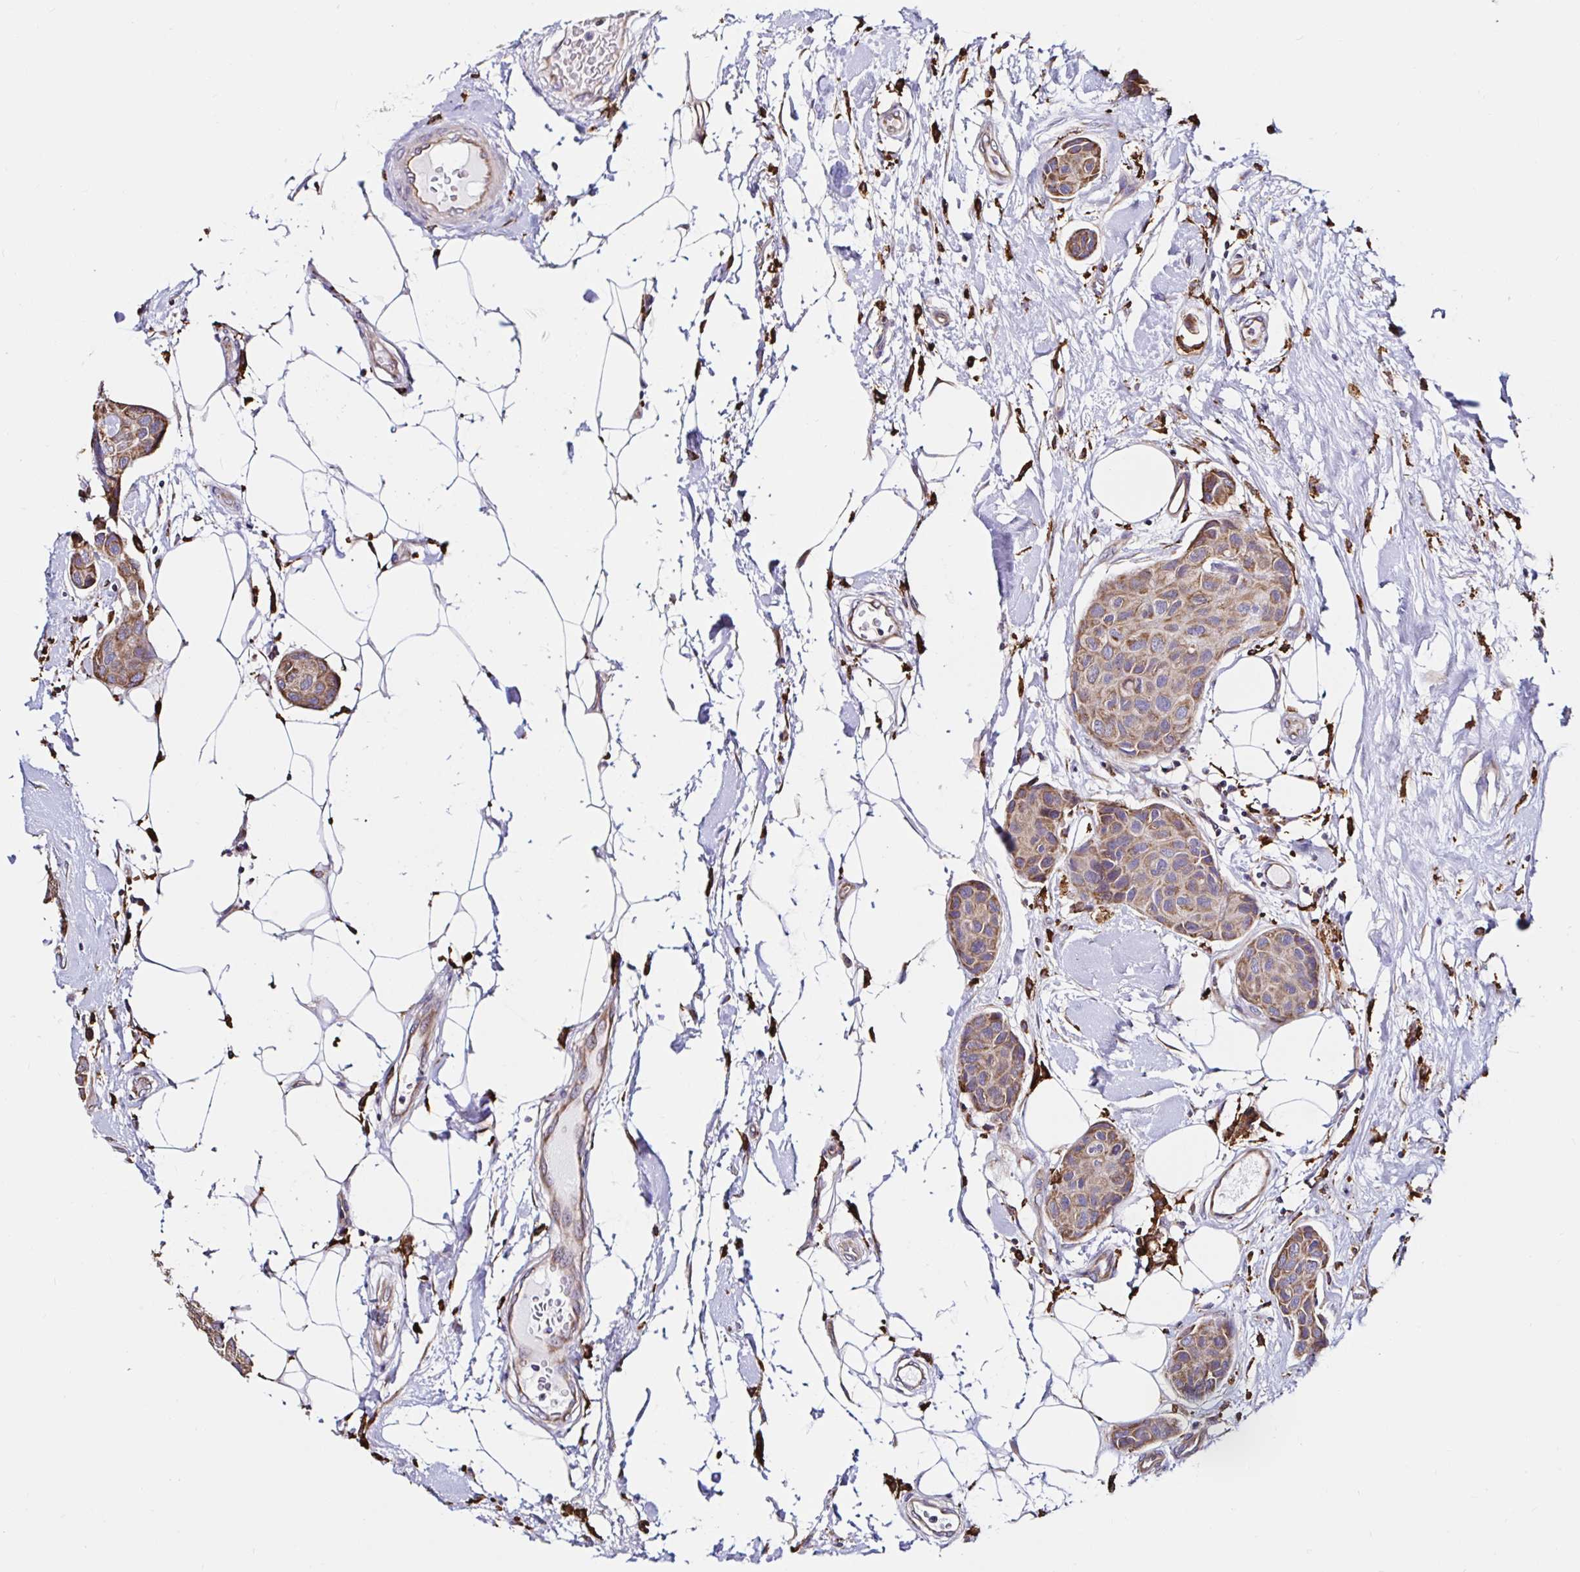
{"staining": {"intensity": "moderate", "quantity": ">75%", "location": "cytoplasmic/membranous"}, "tissue": "breast cancer", "cell_type": "Tumor cells", "image_type": "cancer", "snomed": [{"axis": "morphology", "description": "Duct carcinoma"}, {"axis": "topography", "description": "Breast"}, {"axis": "topography", "description": "Lymph node"}], "caption": "IHC histopathology image of neoplastic tissue: breast cancer (intraductal carcinoma) stained using IHC shows medium levels of moderate protein expression localized specifically in the cytoplasmic/membranous of tumor cells, appearing as a cytoplasmic/membranous brown color.", "gene": "MSR1", "patient": {"sex": "female", "age": 80}}